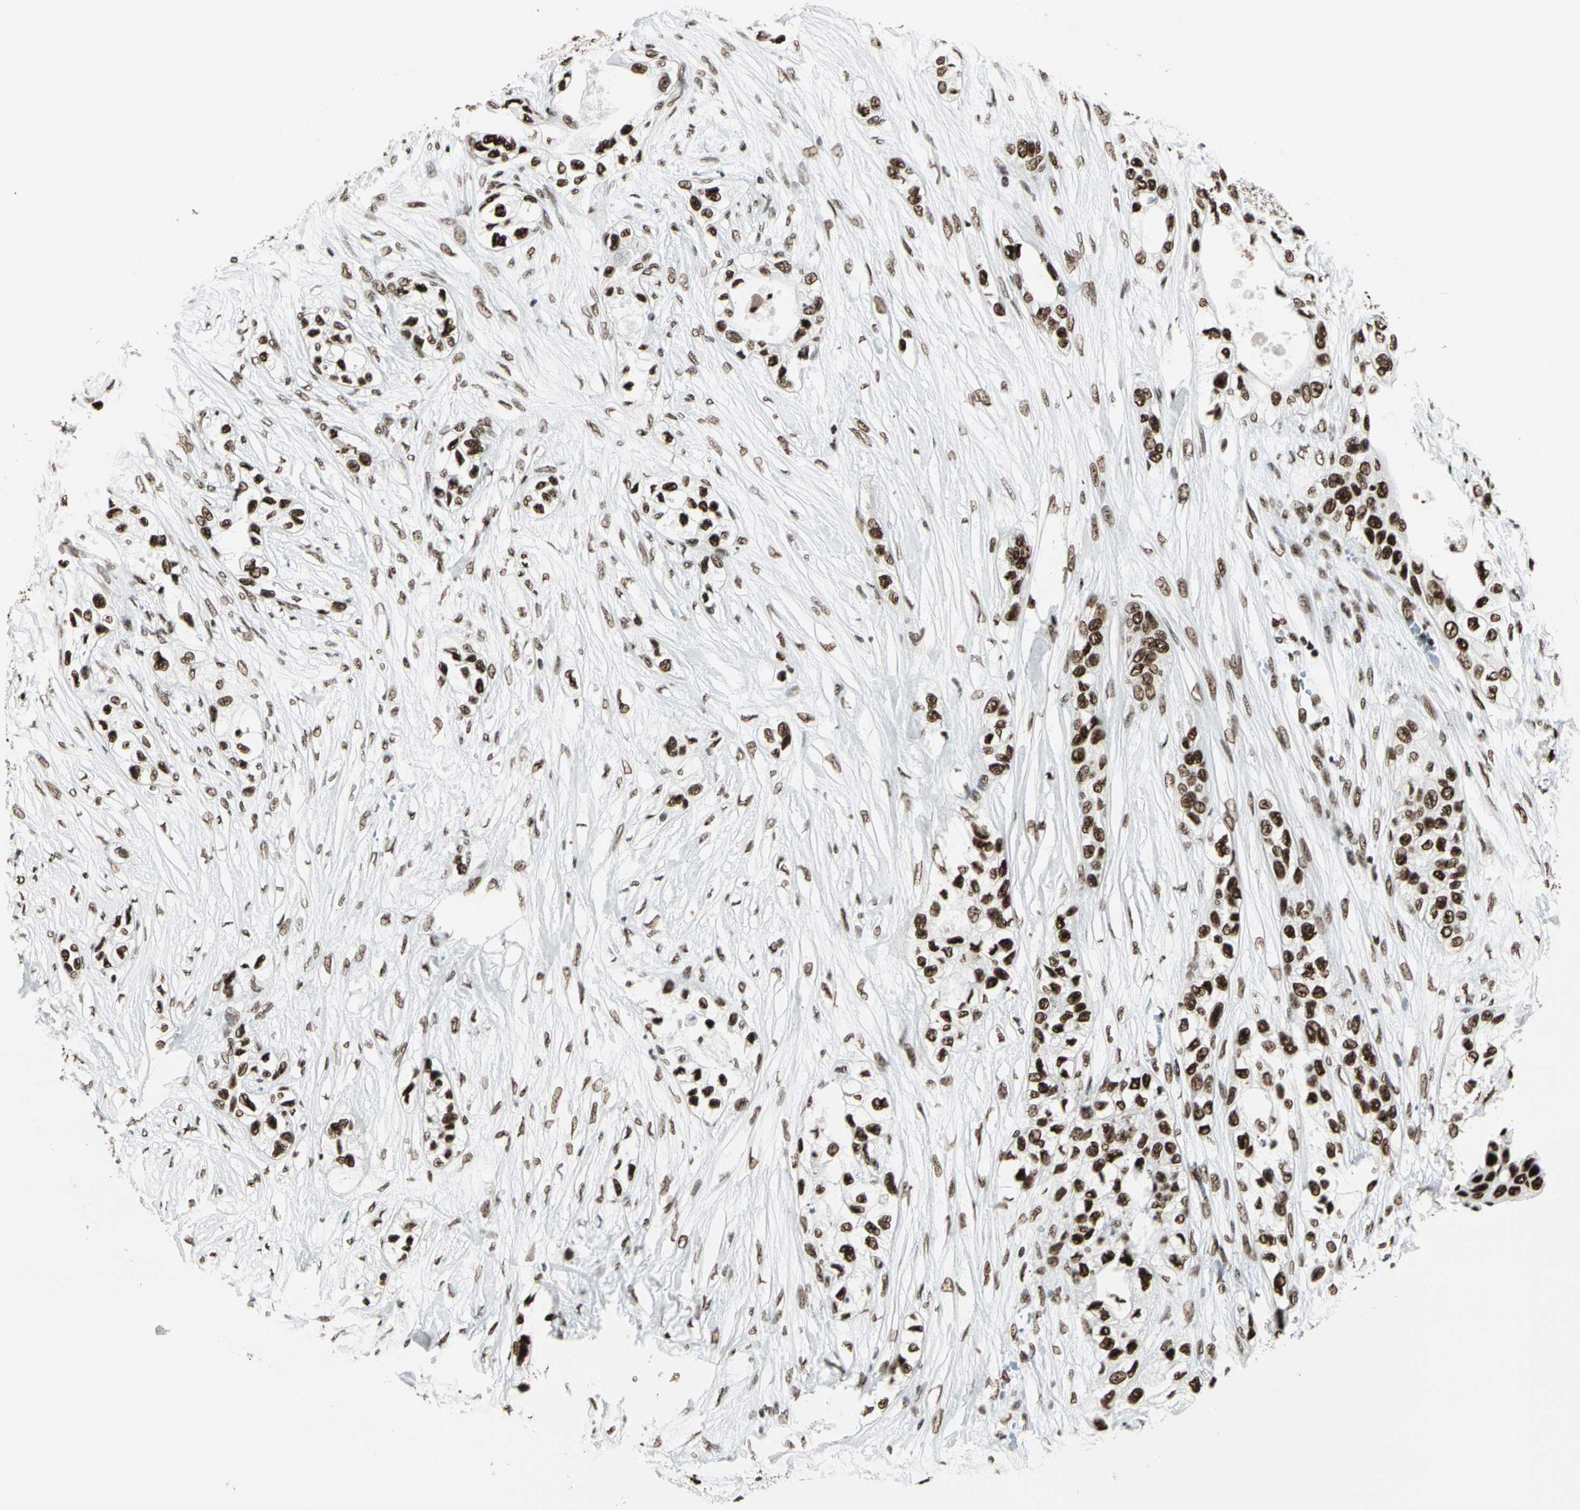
{"staining": {"intensity": "strong", "quantity": ">75%", "location": "nuclear"}, "tissue": "pancreatic cancer", "cell_type": "Tumor cells", "image_type": "cancer", "snomed": [{"axis": "morphology", "description": "Adenocarcinoma, NOS"}, {"axis": "topography", "description": "Pancreas"}], "caption": "Strong nuclear expression for a protein is seen in approximately >75% of tumor cells of pancreatic adenocarcinoma using immunohistochemistry (IHC).", "gene": "CCAR1", "patient": {"sex": "female", "age": 70}}